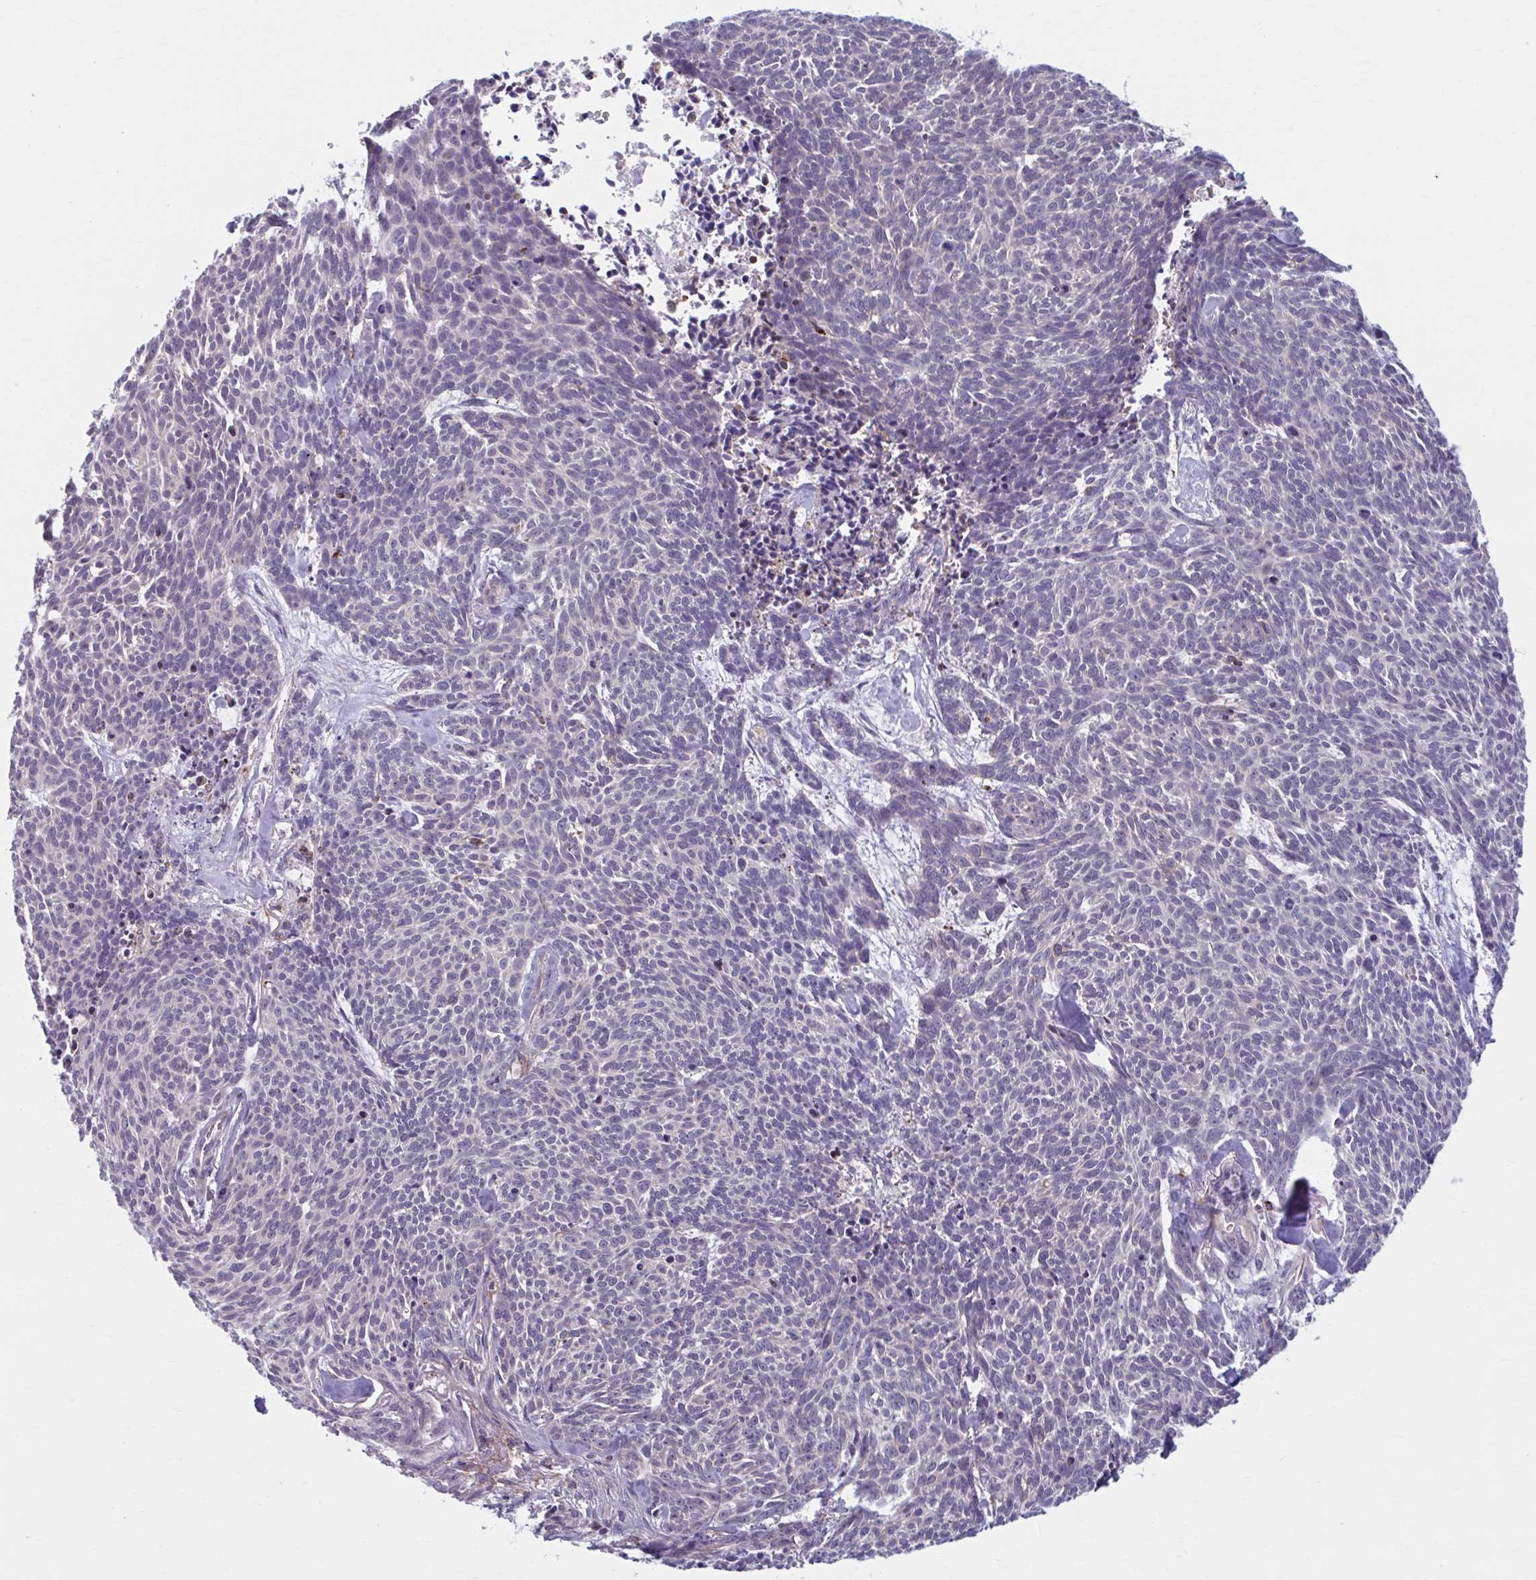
{"staining": {"intensity": "negative", "quantity": "none", "location": "none"}, "tissue": "skin cancer", "cell_type": "Tumor cells", "image_type": "cancer", "snomed": [{"axis": "morphology", "description": "Basal cell carcinoma"}, {"axis": "topography", "description": "Skin"}], "caption": "Immunohistochemical staining of human skin cancer (basal cell carcinoma) reveals no significant staining in tumor cells. Nuclei are stained in blue.", "gene": "ADAT3", "patient": {"sex": "female", "age": 93}}